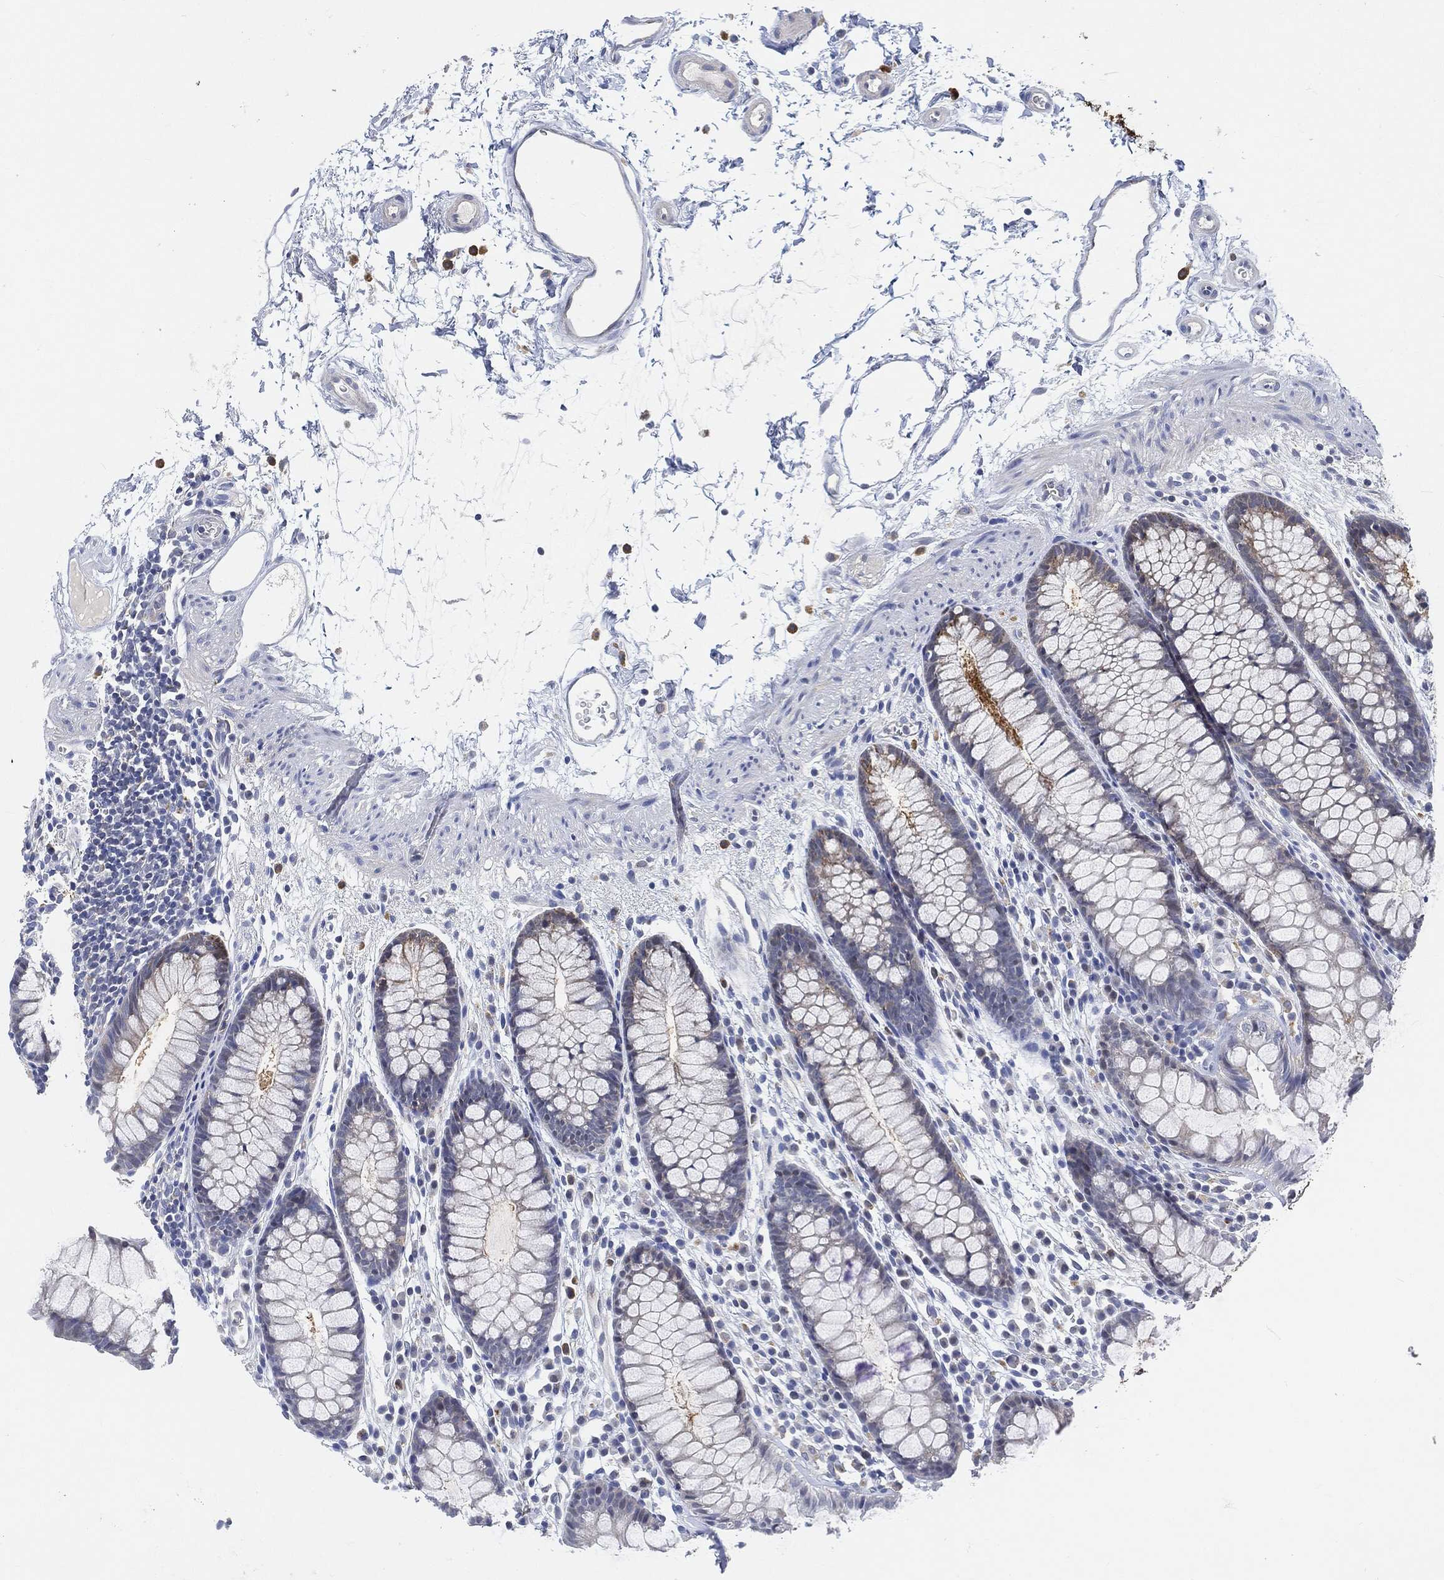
{"staining": {"intensity": "negative", "quantity": "none", "location": "none"}, "tissue": "colon", "cell_type": "Endothelial cells", "image_type": "normal", "snomed": [{"axis": "morphology", "description": "Normal tissue, NOS"}, {"axis": "topography", "description": "Colon"}], "caption": "IHC of benign human colon exhibits no positivity in endothelial cells.", "gene": "VSIG4", "patient": {"sex": "male", "age": 76}}